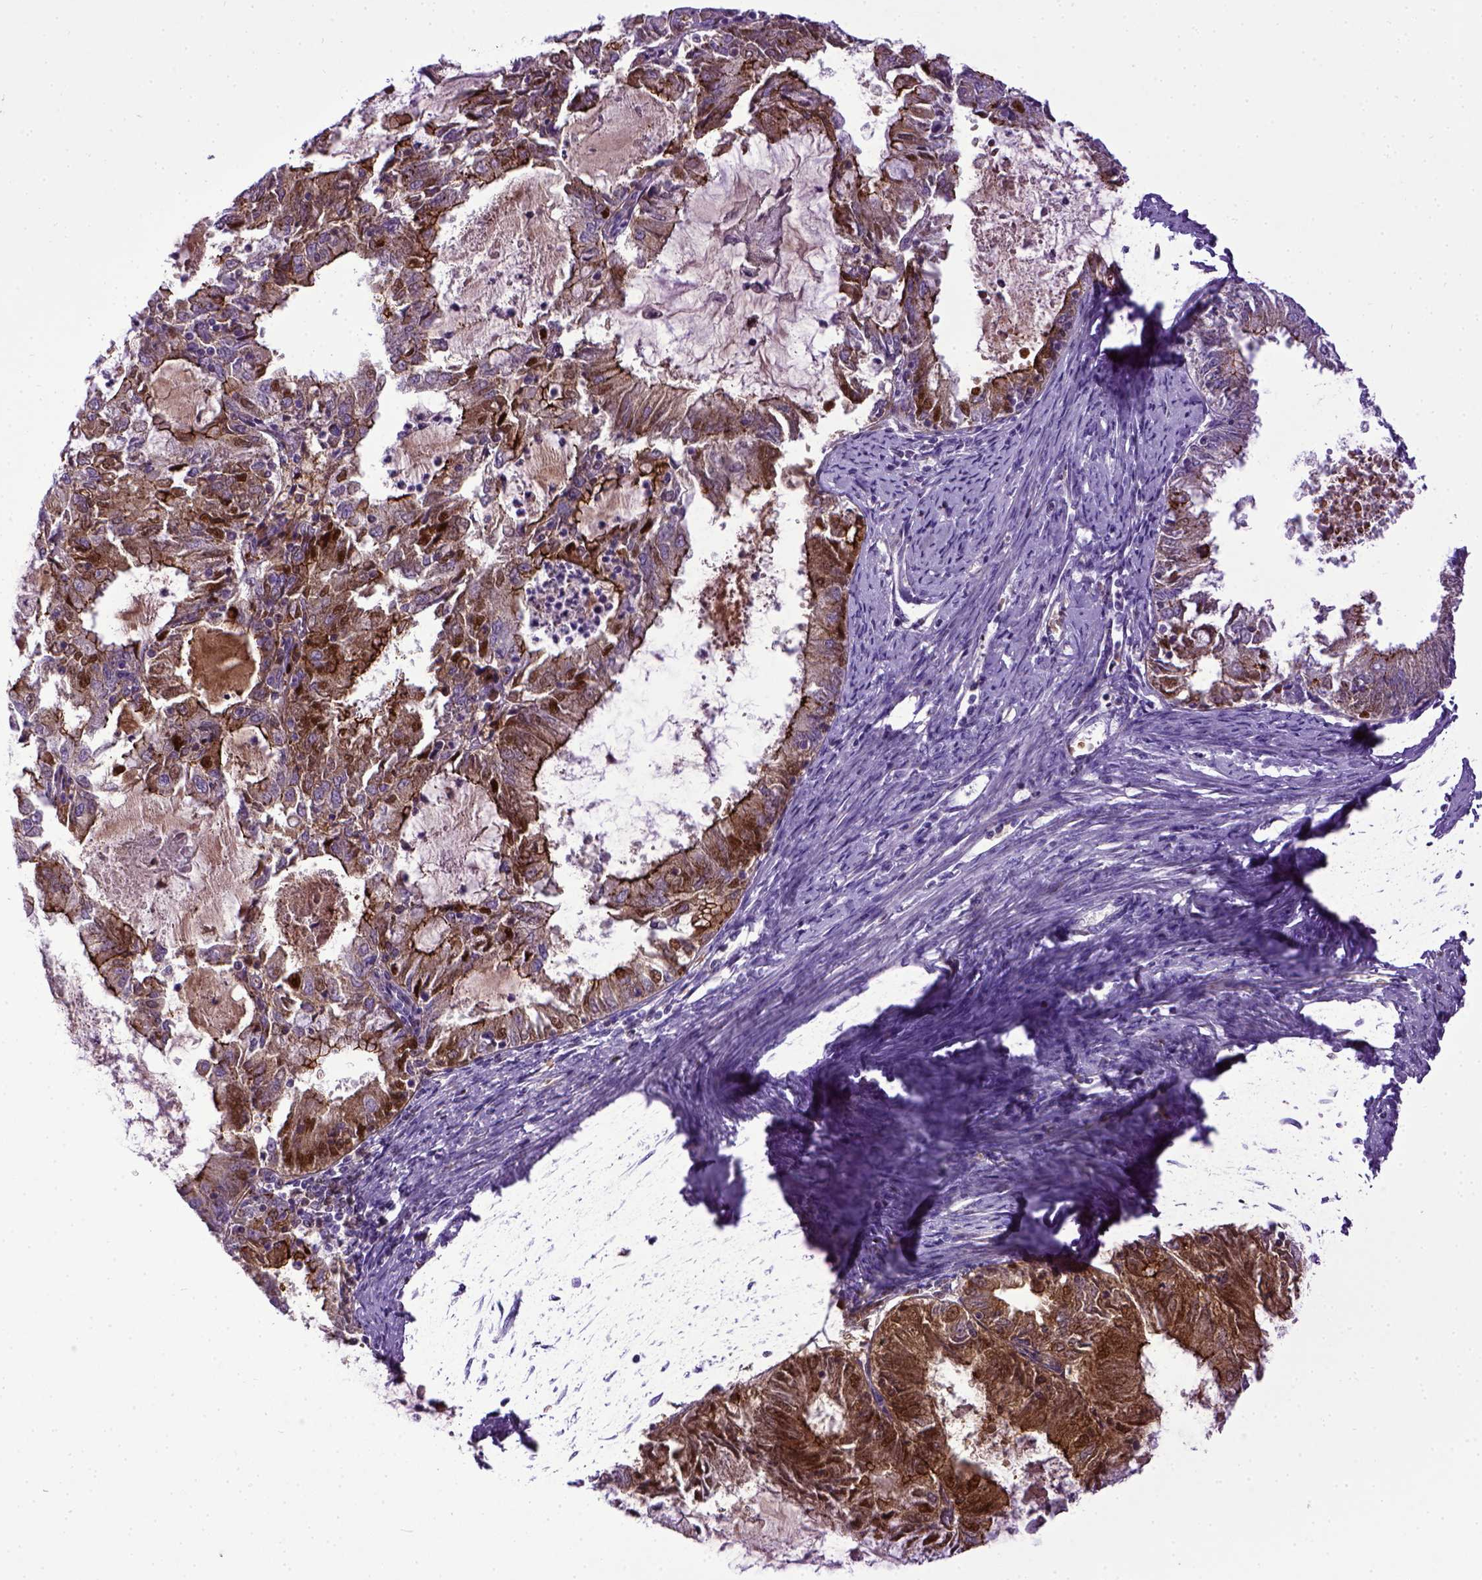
{"staining": {"intensity": "strong", "quantity": ">75%", "location": "cytoplasmic/membranous"}, "tissue": "endometrial cancer", "cell_type": "Tumor cells", "image_type": "cancer", "snomed": [{"axis": "morphology", "description": "Adenocarcinoma, NOS"}, {"axis": "topography", "description": "Endometrium"}], "caption": "The photomicrograph shows a brown stain indicating the presence of a protein in the cytoplasmic/membranous of tumor cells in endometrial adenocarcinoma. (Stains: DAB (3,3'-diaminobenzidine) in brown, nuclei in blue, Microscopy: brightfield microscopy at high magnification).", "gene": "CDH1", "patient": {"sex": "female", "age": 57}}